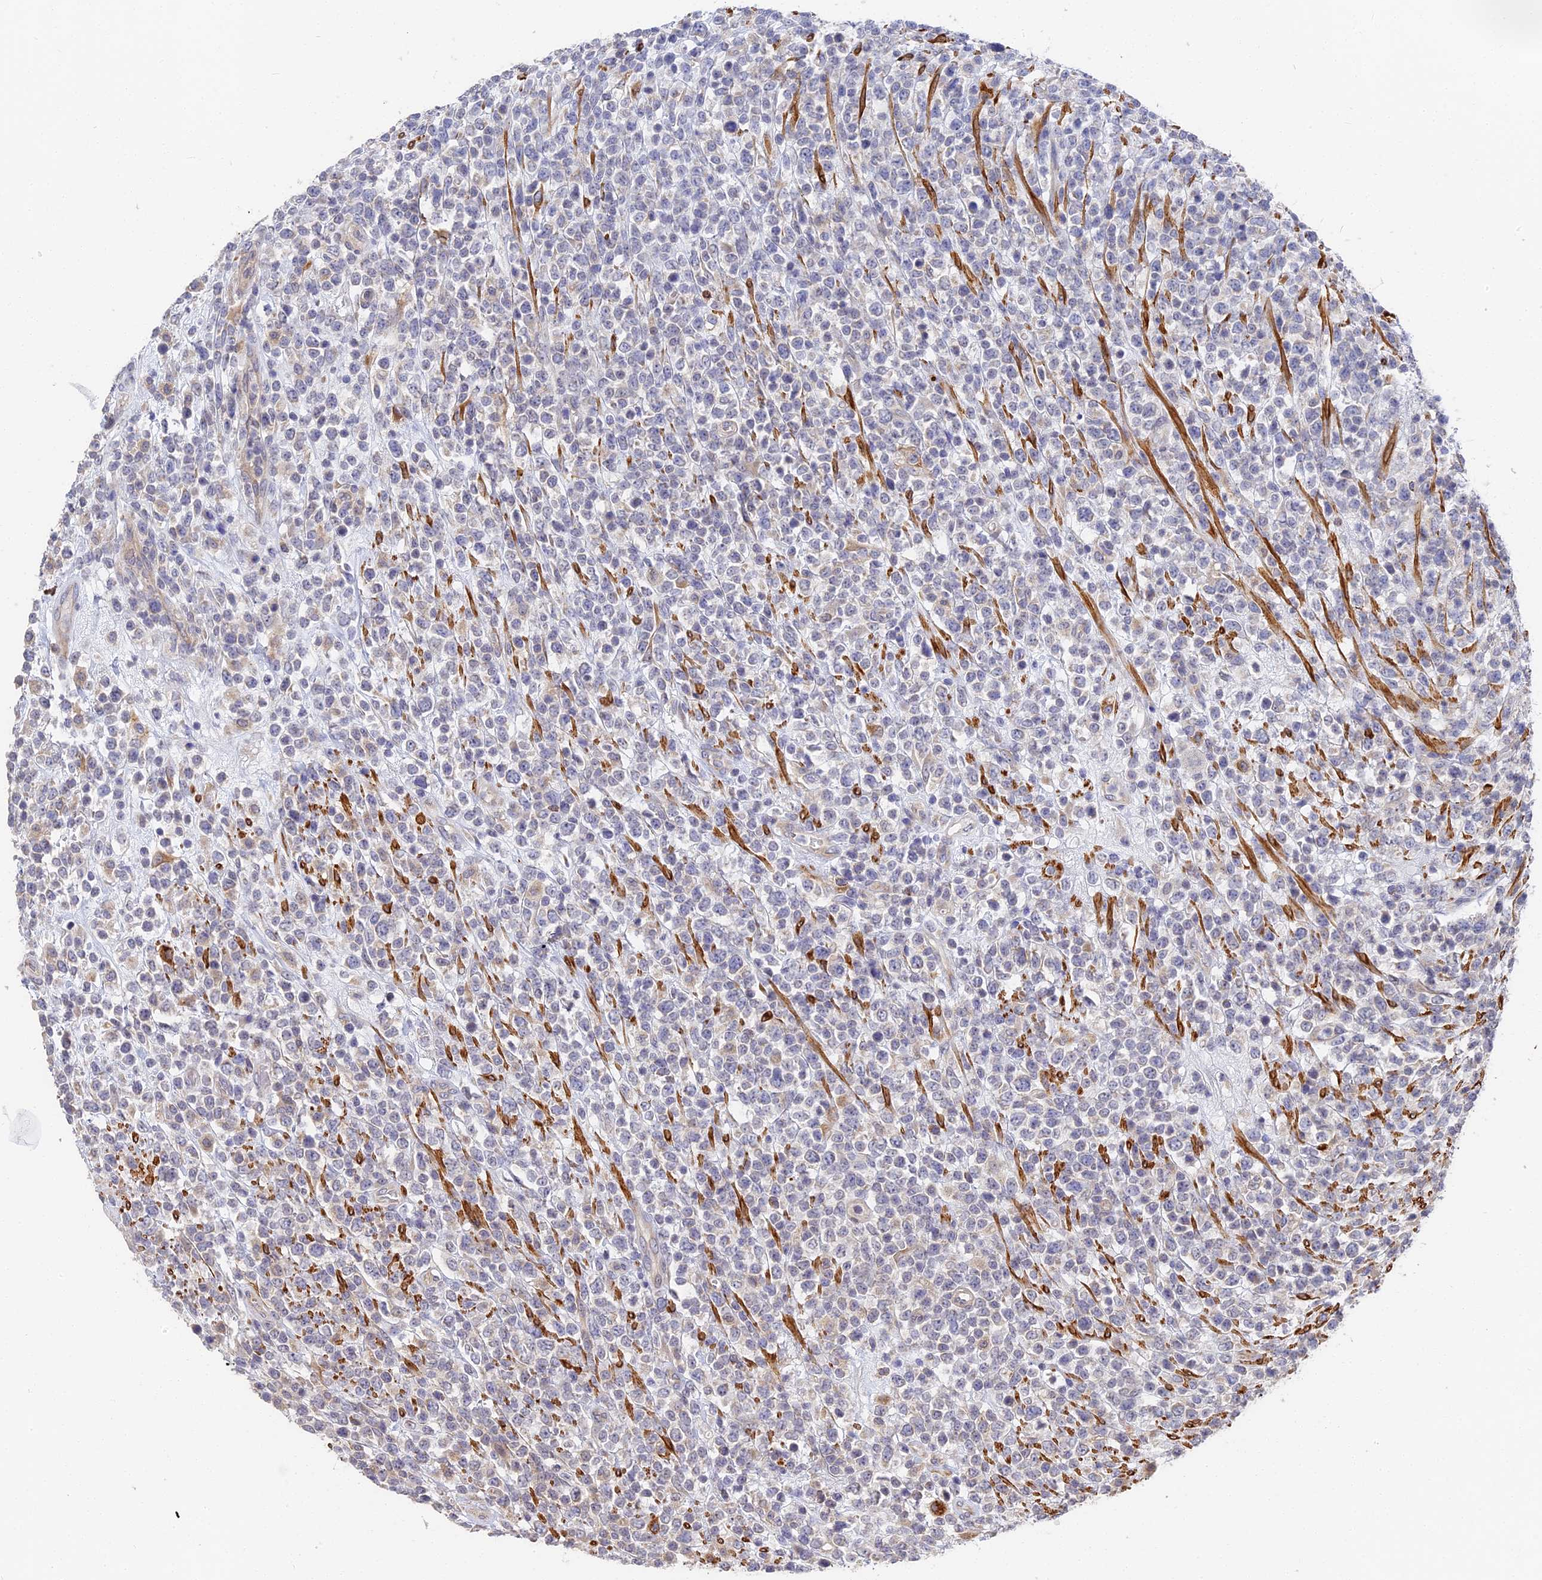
{"staining": {"intensity": "negative", "quantity": "none", "location": "none"}, "tissue": "lymphoma", "cell_type": "Tumor cells", "image_type": "cancer", "snomed": [{"axis": "morphology", "description": "Malignant lymphoma, non-Hodgkin's type, High grade"}, {"axis": "topography", "description": "Colon"}], "caption": "This is a histopathology image of immunohistochemistry (IHC) staining of lymphoma, which shows no expression in tumor cells.", "gene": "CCDC113", "patient": {"sex": "female", "age": 53}}